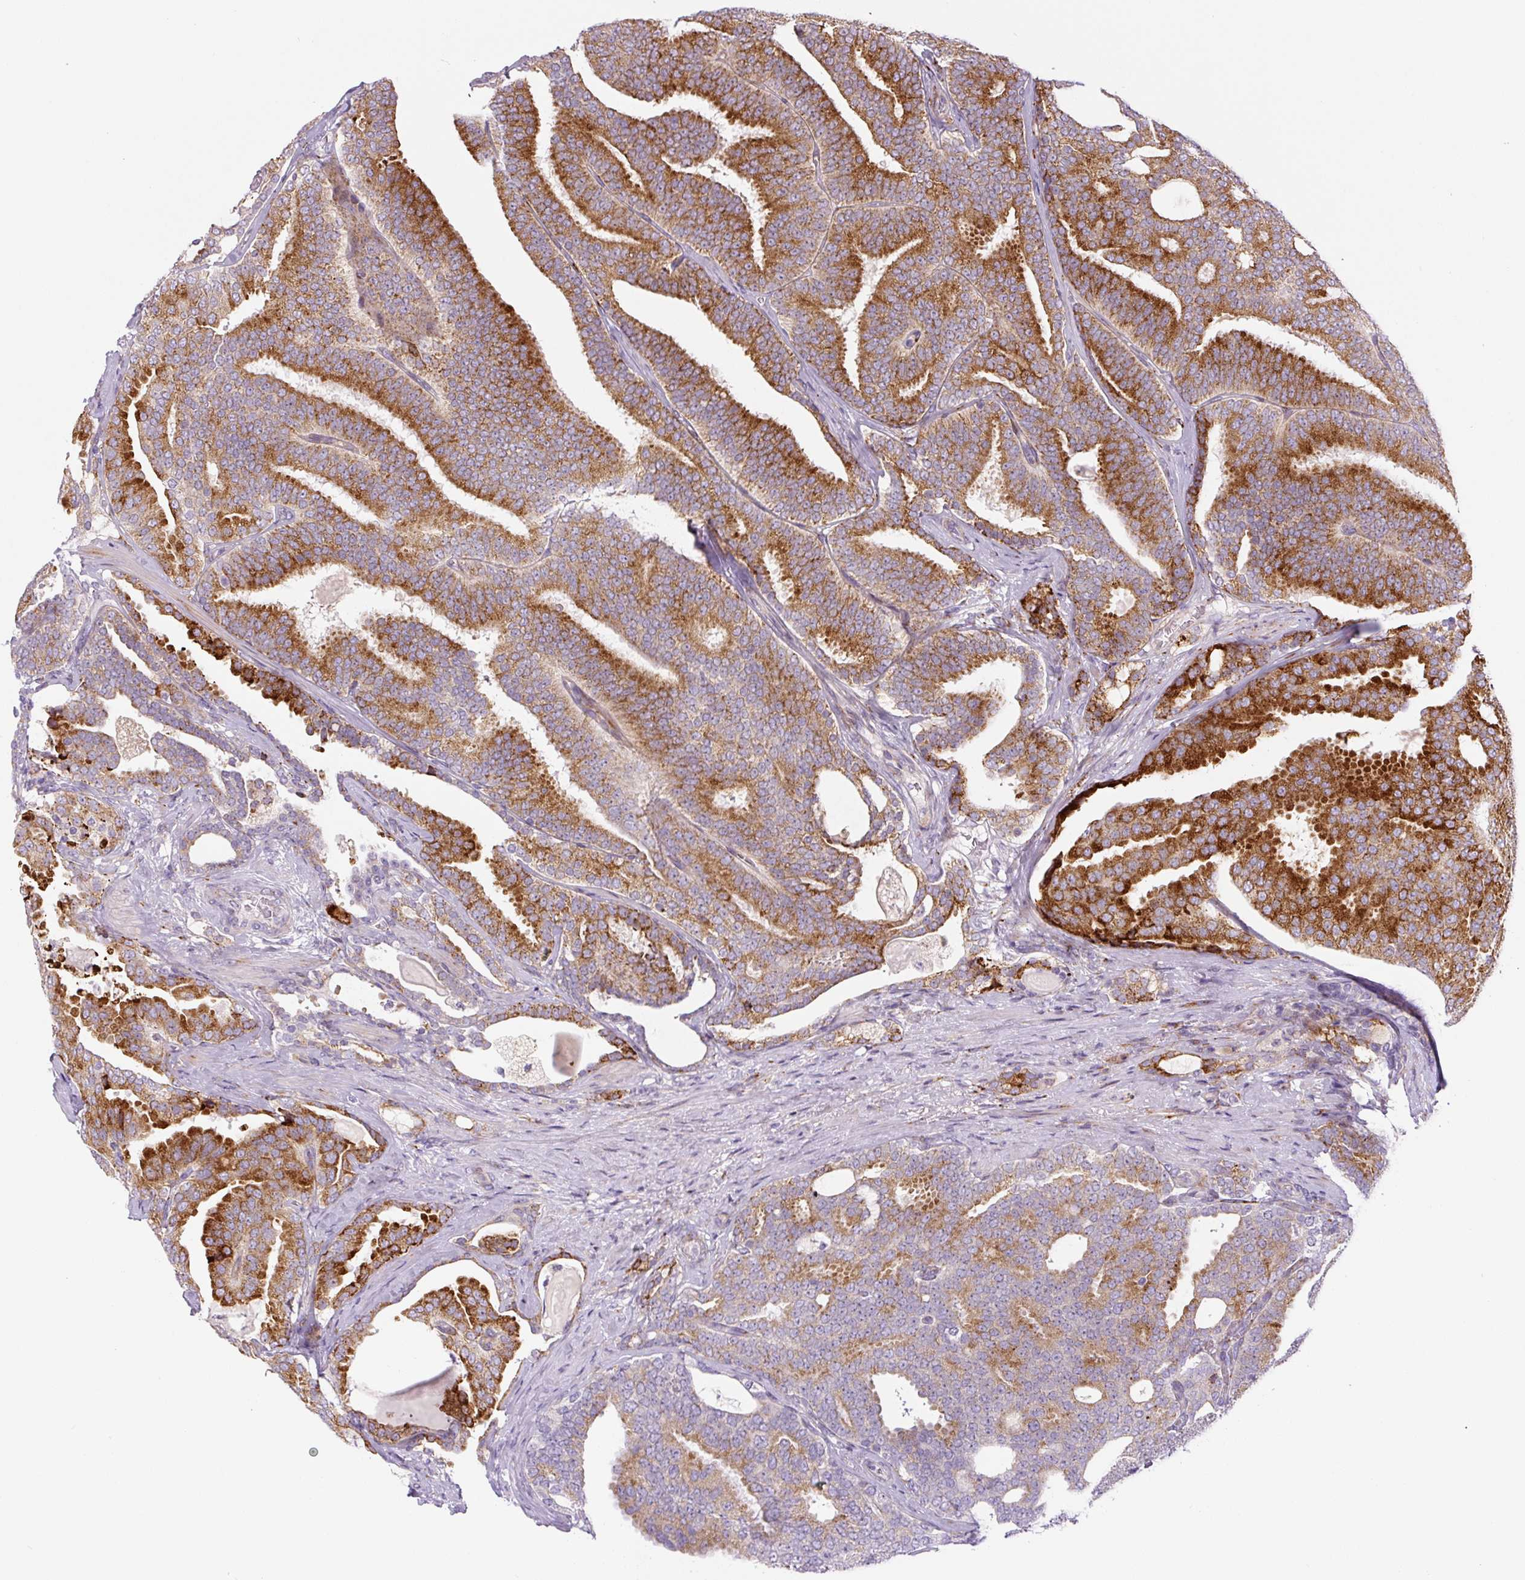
{"staining": {"intensity": "strong", "quantity": ">75%", "location": "cytoplasmic/membranous"}, "tissue": "prostate cancer", "cell_type": "Tumor cells", "image_type": "cancer", "snomed": [{"axis": "morphology", "description": "Adenocarcinoma, High grade"}, {"axis": "topography", "description": "Prostate"}], "caption": "Strong cytoplasmic/membranous staining for a protein is seen in approximately >75% of tumor cells of adenocarcinoma (high-grade) (prostate) using immunohistochemistry (IHC).", "gene": "DISP3", "patient": {"sex": "male", "age": 65}}